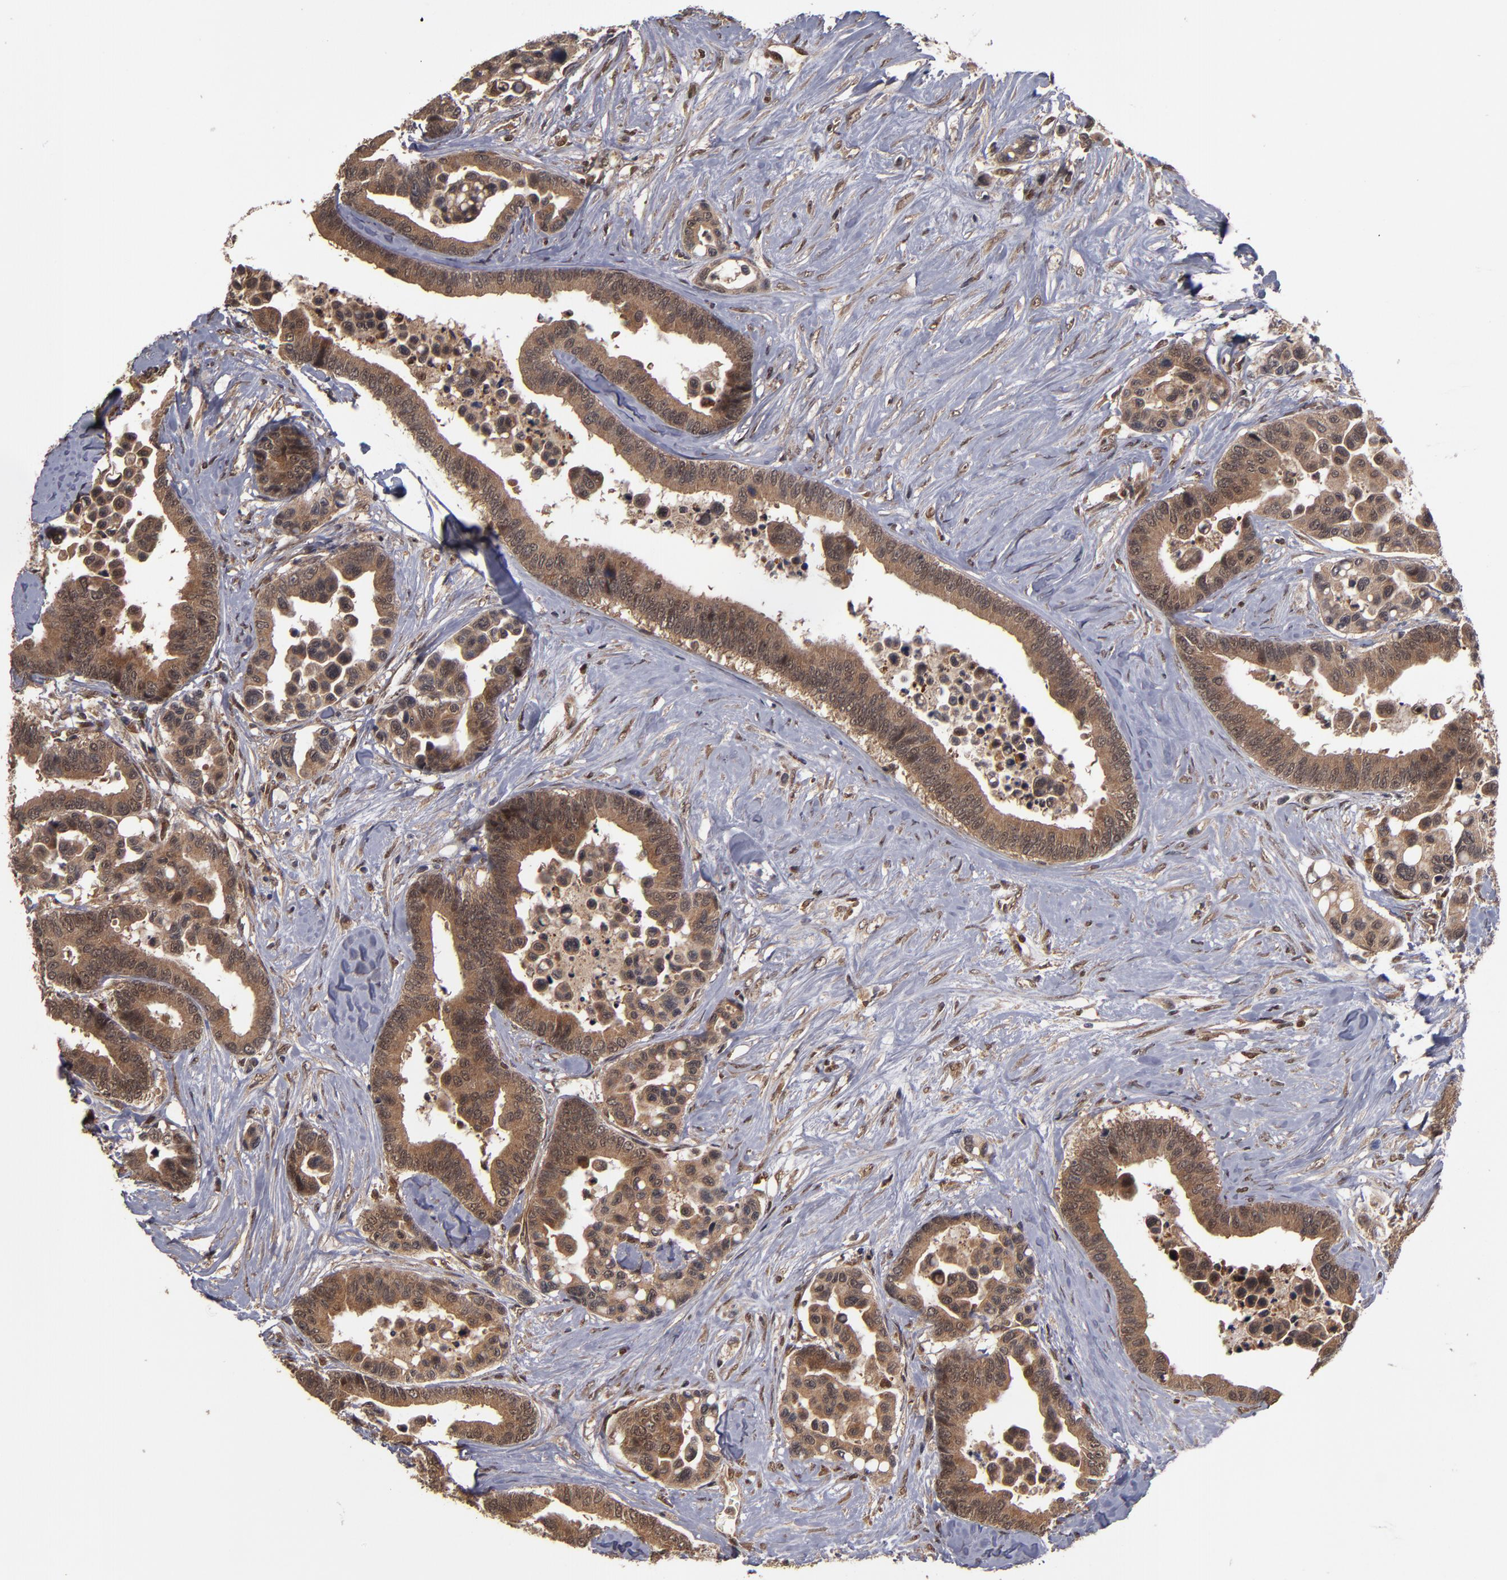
{"staining": {"intensity": "moderate", "quantity": ">75%", "location": "cytoplasmic/membranous"}, "tissue": "colorectal cancer", "cell_type": "Tumor cells", "image_type": "cancer", "snomed": [{"axis": "morphology", "description": "Adenocarcinoma, NOS"}, {"axis": "topography", "description": "Colon"}], "caption": "Approximately >75% of tumor cells in adenocarcinoma (colorectal) display moderate cytoplasmic/membranous protein positivity as visualized by brown immunohistochemical staining.", "gene": "CUL5", "patient": {"sex": "male", "age": 82}}